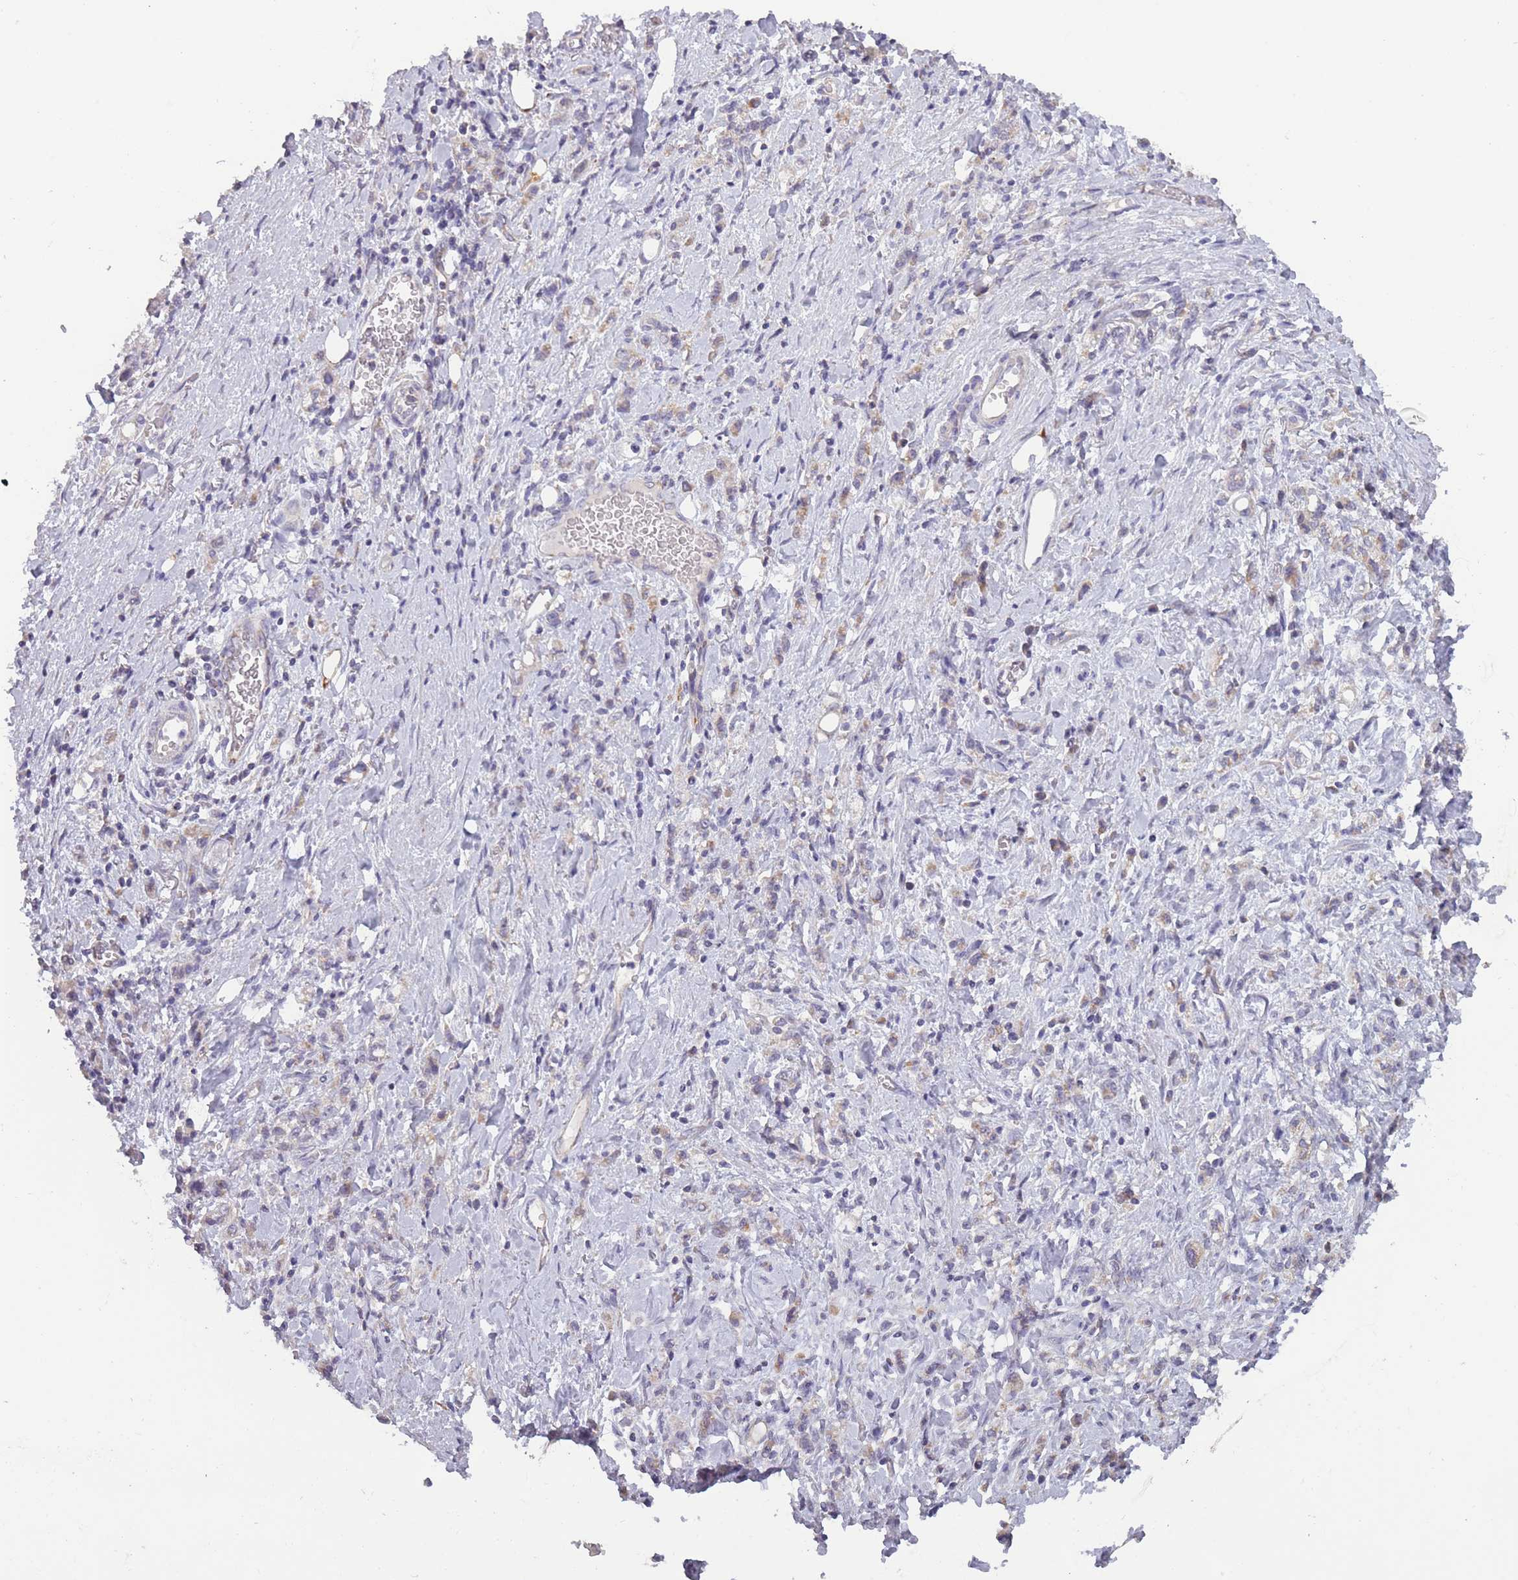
{"staining": {"intensity": "weak", "quantity": ">75%", "location": "cytoplasmic/membranous"}, "tissue": "stomach cancer", "cell_type": "Tumor cells", "image_type": "cancer", "snomed": [{"axis": "morphology", "description": "Adenocarcinoma, NOS"}, {"axis": "topography", "description": "Stomach"}], "caption": "Adenocarcinoma (stomach) was stained to show a protein in brown. There is low levels of weak cytoplasmic/membranous positivity in about >75% of tumor cells. The staining was performed using DAB (3,3'-diaminobenzidine) to visualize the protein expression in brown, while the nuclei were stained in blue with hematoxylin (Magnification: 20x).", "gene": "MRPS18C", "patient": {"sex": "male", "age": 77}}